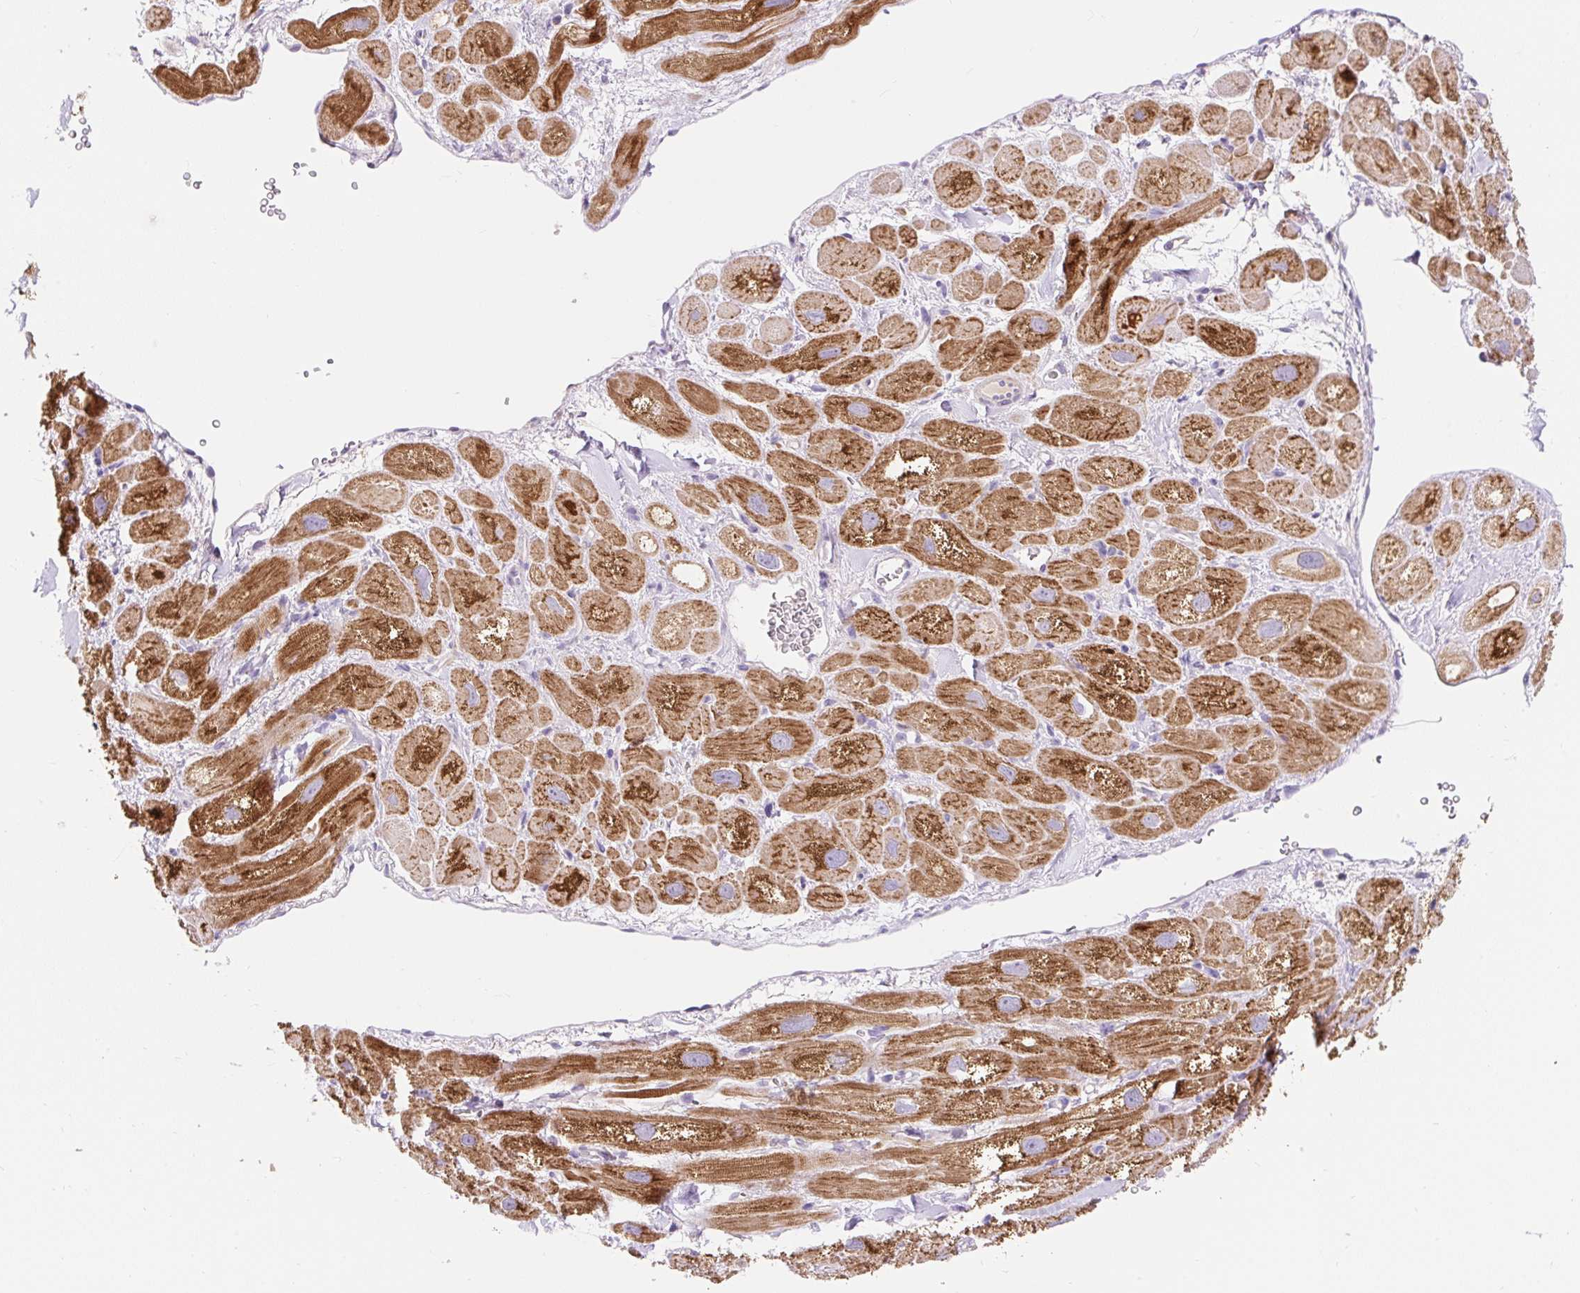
{"staining": {"intensity": "strong", "quantity": ">75%", "location": "cytoplasmic/membranous"}, "tissue": "heart muscle", "cell_type": "Cardiomyocytes", "image_type": "normal", "snomed": [{"axis": "morphology", "description": "Normal tissue, NOS"}, {"axis": "topography", "description": "Heart"}], "caption": "A high amount of strong cytoplasmic/membranous expression is seen in about >75% of cardiomyocytes in normal heart muscle. Using DAB (3,3'-diaminobenzidine) (brown) and hematoxylin (blue) stains, captured at high magnification using brightfield microscopy.", "gene": "PMAIP1", "patient": {"sex": "male", "age": 49}}